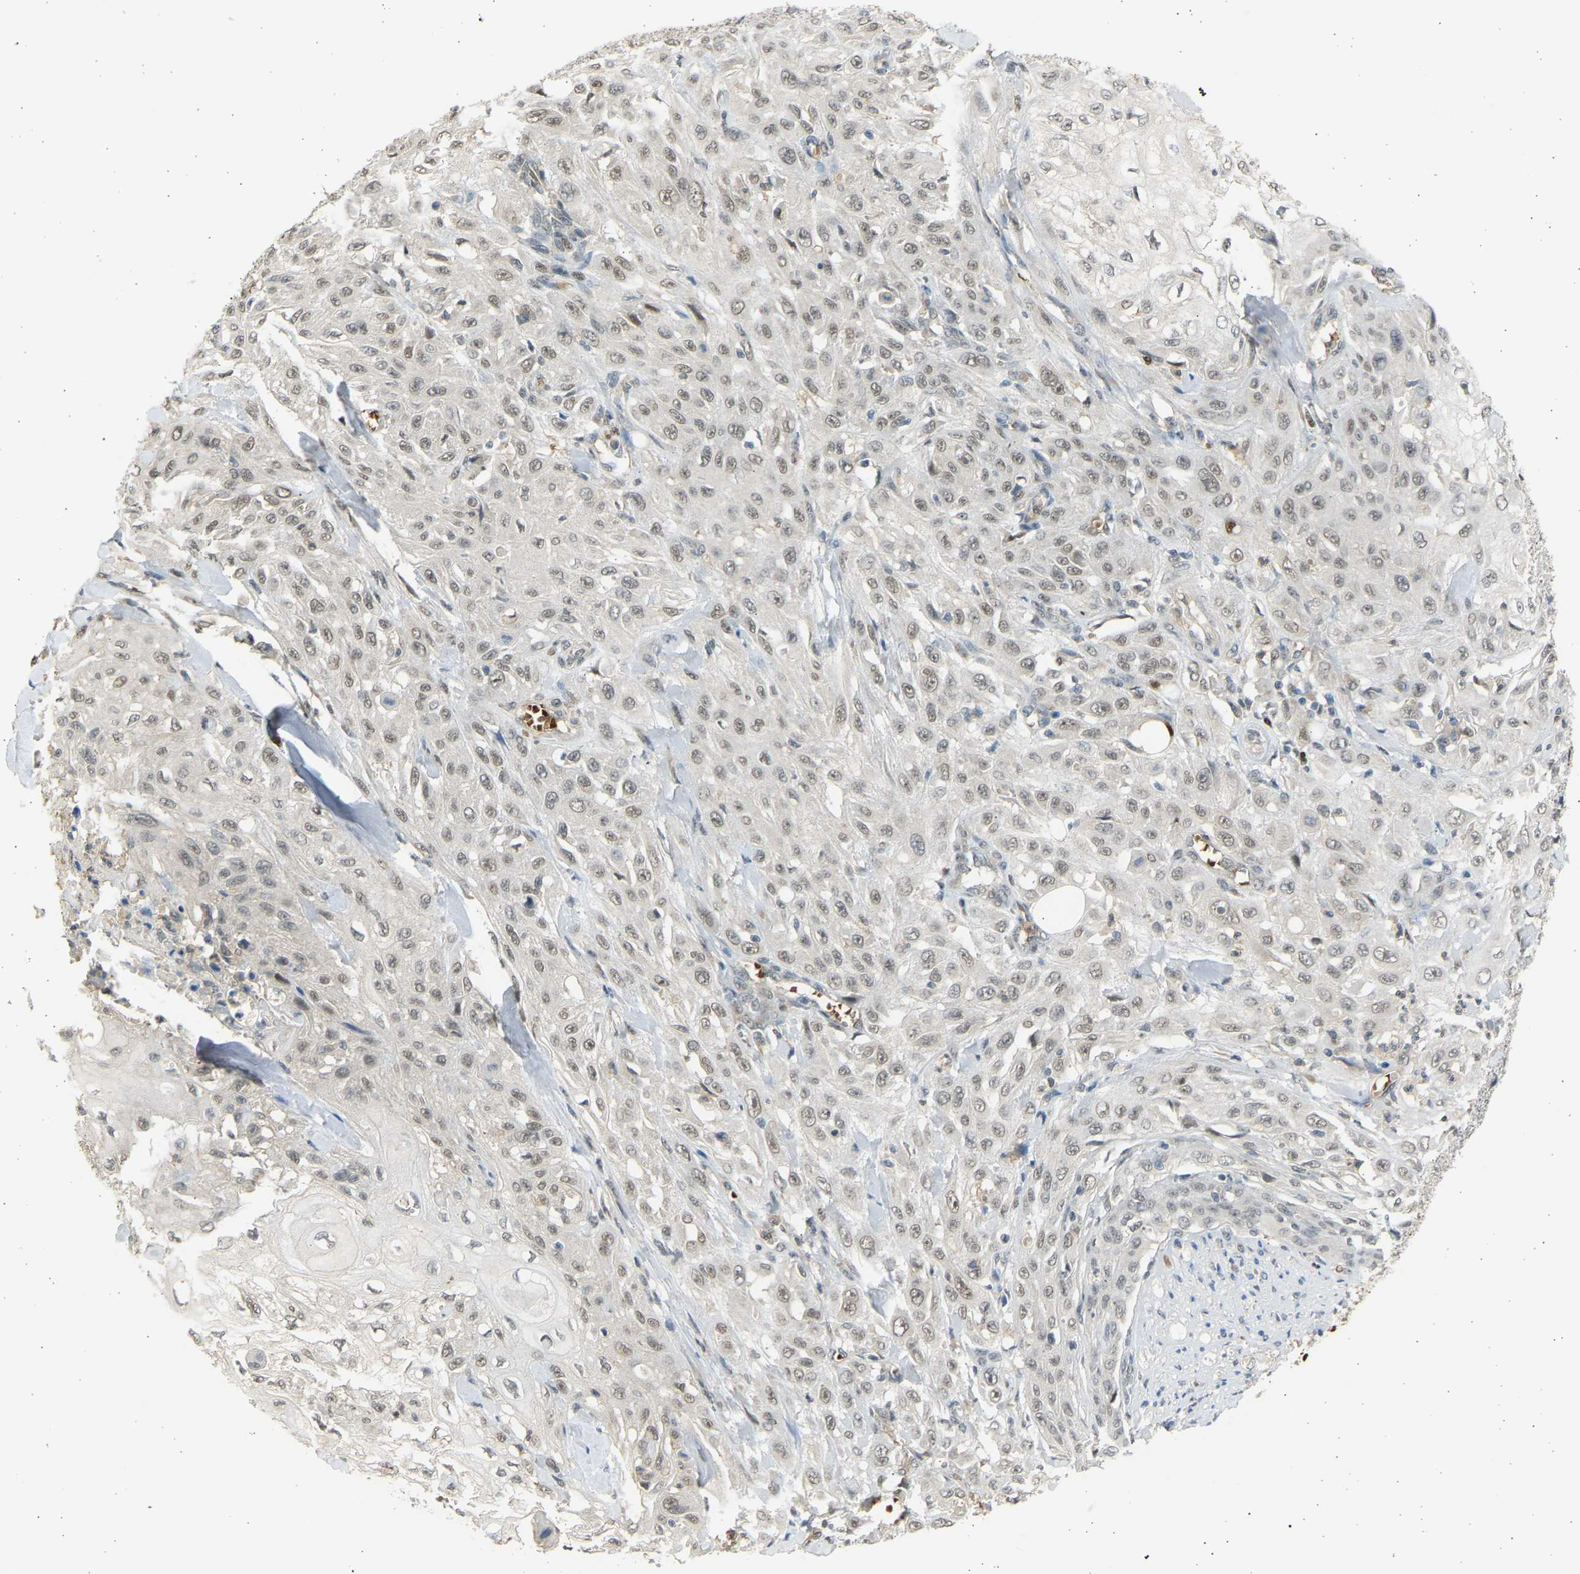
{"staining": {"intensity": "weak", "quantity": "25%-75%", "location": "nuclear"}, "tissue": "skin cancer", "cell_type": "Tumor cells", "image_type": "cancer", "snomed": [{"axis": "morphology", "description": "Squamous cell carcinoma, NOS"}, {"axis": "morphology", "description": "Squamous cell carcinoma, metastatic, NOS"}, {"axis": "topography", "description": "Skin"}, {"axis": "topography", "description": "Lymph node"}], "caption": "Human squamous cell carcinoma (skin) stained with a protein marker reveals weak staining in tumor cells.", "gene": "BIRC2", "patient": {"sex": "male", "age": 75}}